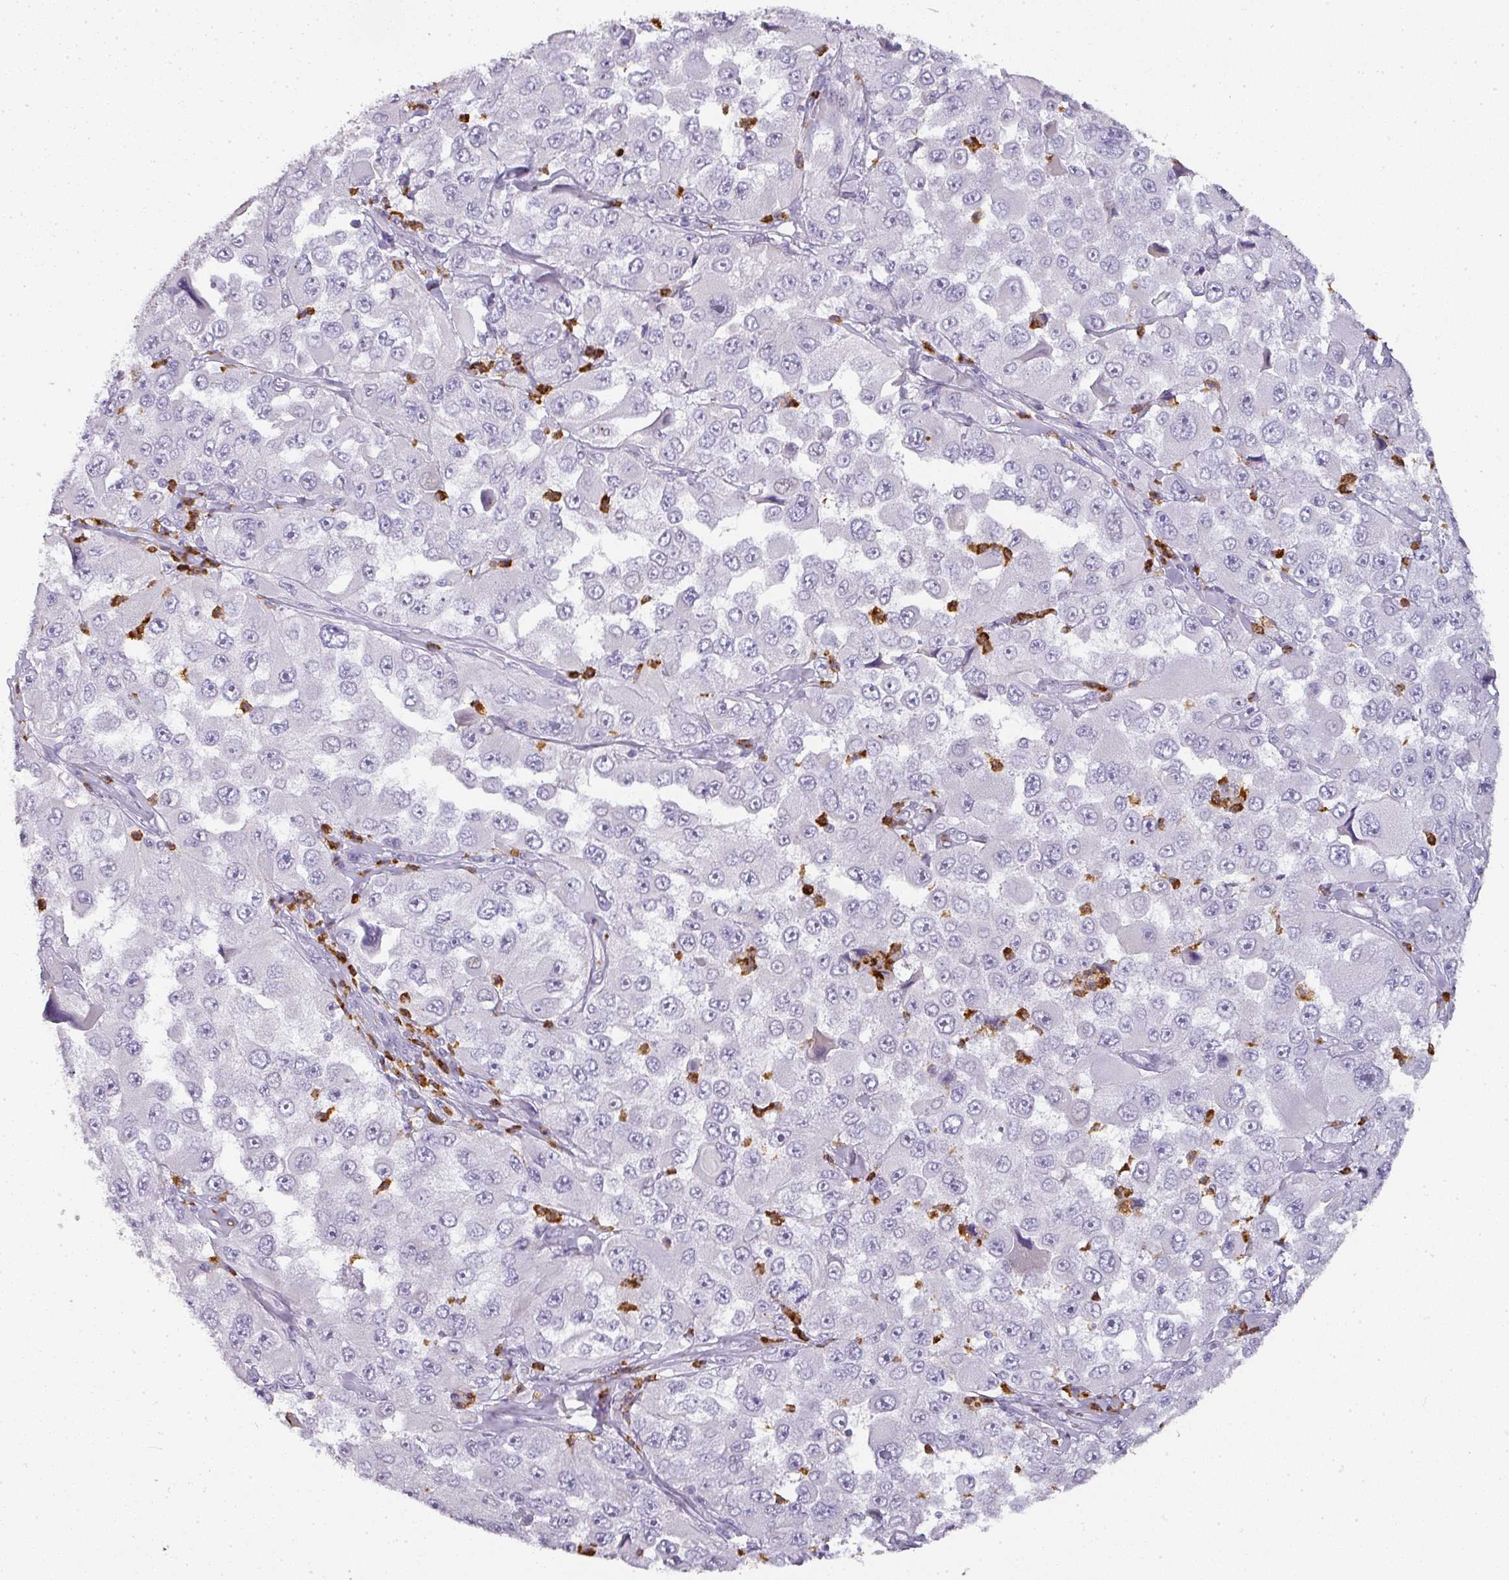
{"staining": {"intensity": "negative", "quantity": "none", "location": "none"}, "tissue": "melanoma", "cell_type": "Tumor cells", "image_type": "cancer", "snomed": [{"axis": "morphology", "description": "Malignant melanoma, Metastatic site"}, {"axis": "topography", "description": "Lymph node"}], "caption": "This is an immunohistochemistry (IHC) image of human malignant melanoma (metastatic site). There is no expression in tumor cells.", "gene": "CAMP", "patient": {"sex": "male", "age": 62}}